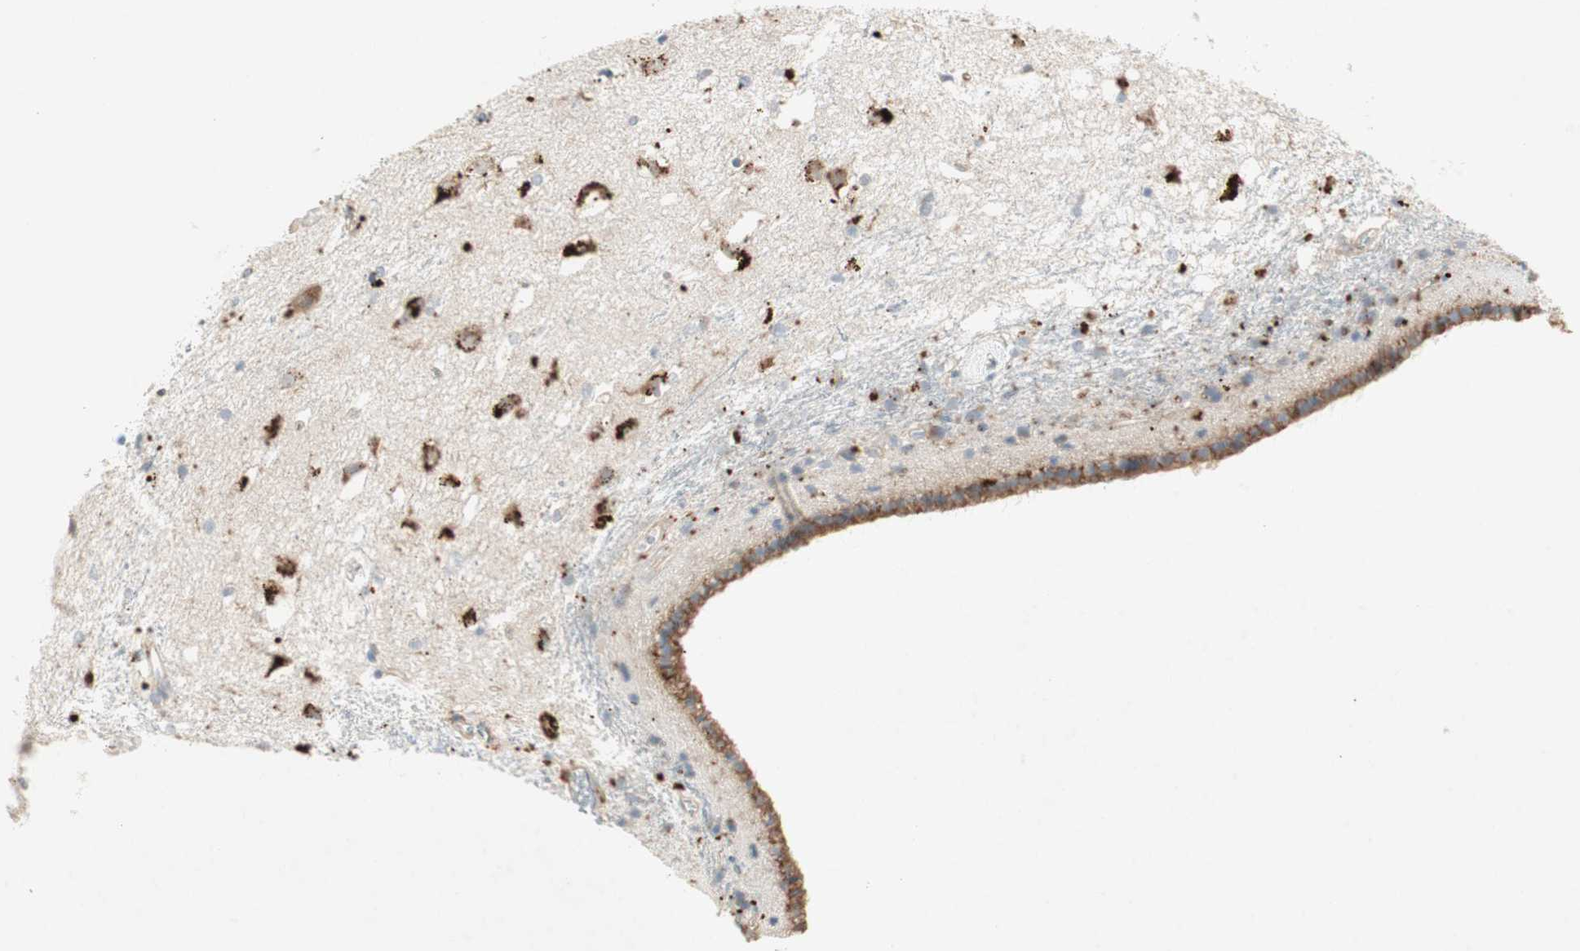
{"staining": {"intensity": "weak", "quantity": "<25%", "location": "cytoplasmic/membranous"}, "tissue": "caudate", "cell_type": "Glial cells", "image_type": "normal", "snomed": [{"axis": "morphology", "description": "Normal tissue, NOS"}, {"axis": "topography", "description": "Lateral ventricle wall"}], "caption": "Immunohistochemistry (IHC) photomicrograph of normal caudate stained for a protein (brown), which shows no staining in glial cells.", "gene": "RPL23", "patient": {"sex": "female", "age": 19}}